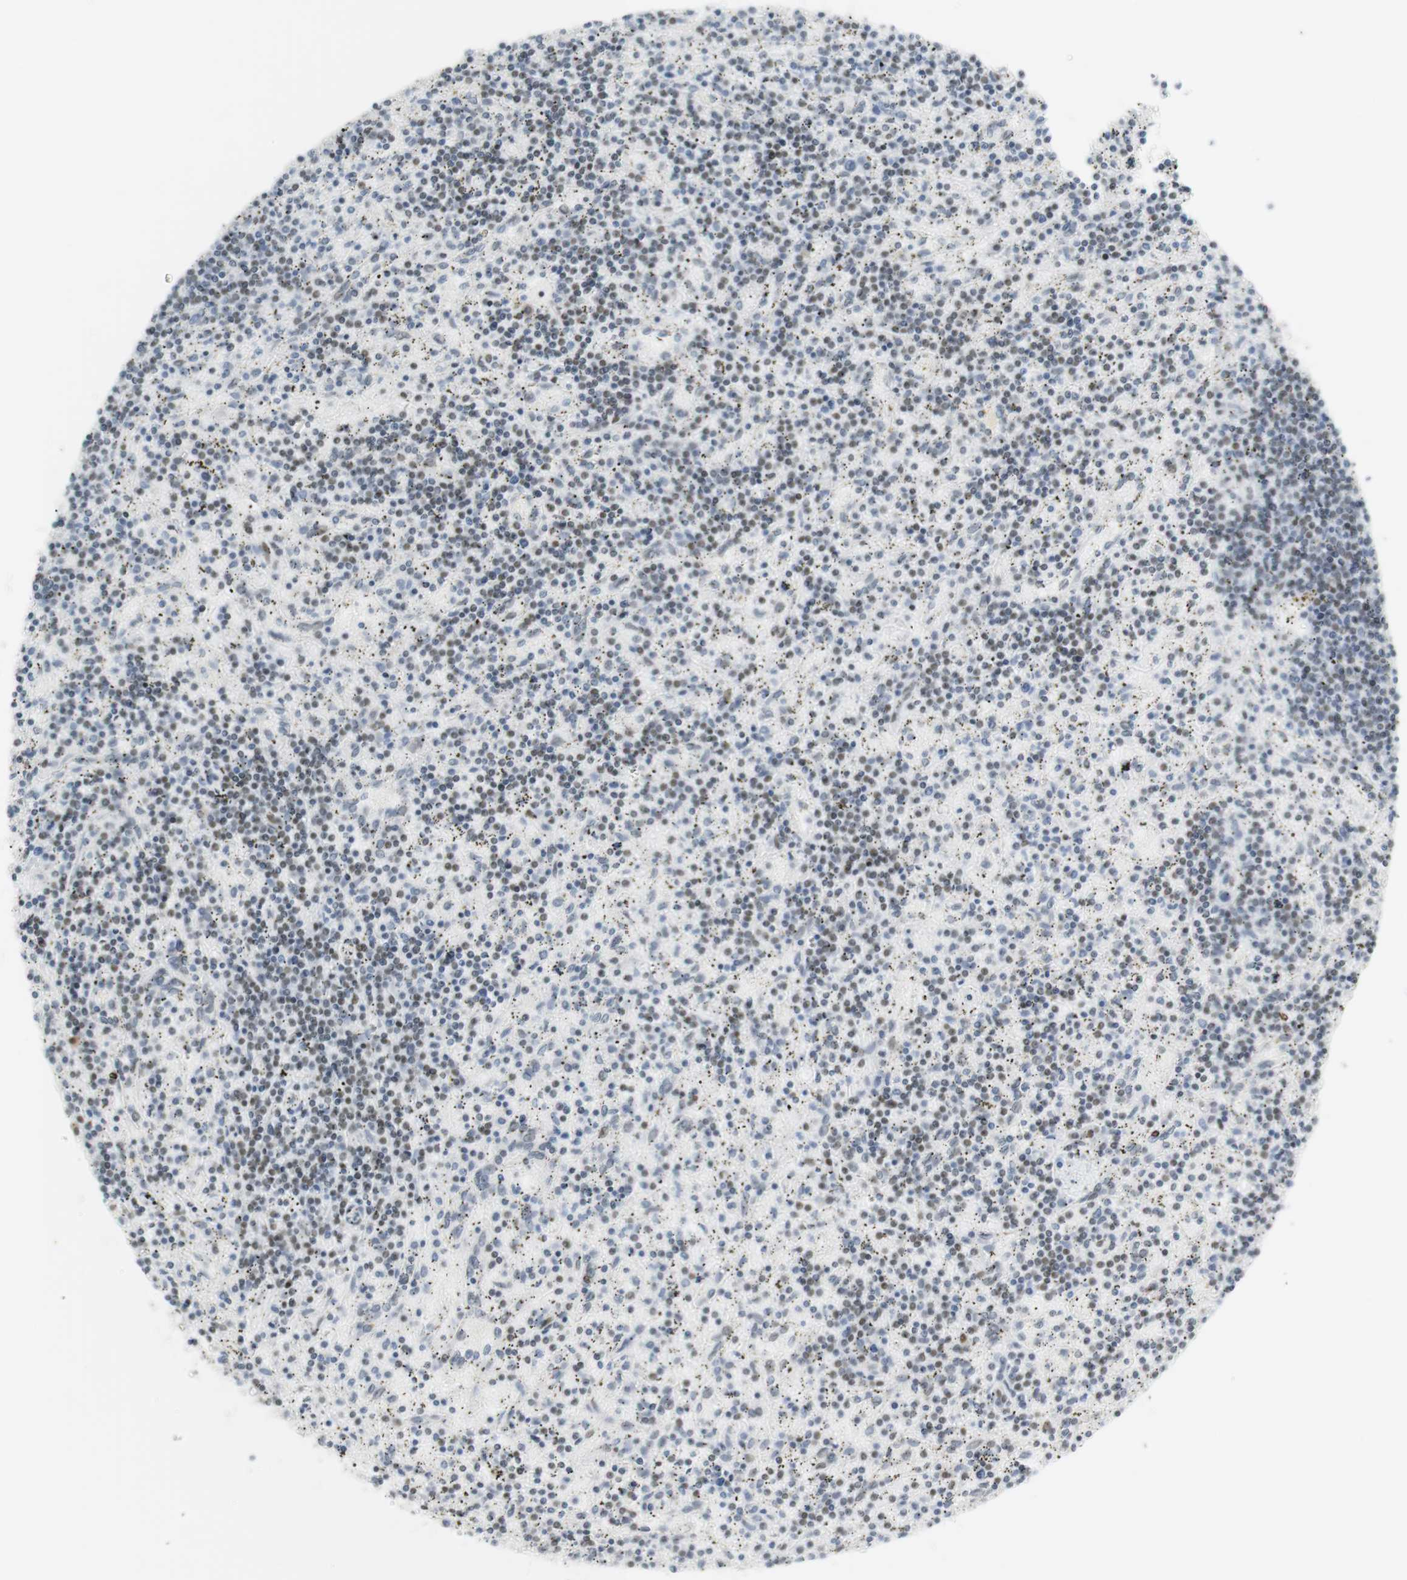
{"staining": {"intensity": "weak", "quantity": "25%-75%", "location": "nuclear"}, "tissue": "lymphoma", "cell_type": "Tumor cells", "image_type": "cancer", "snomed": [{"axis": "morphology", "description": "Malignant lymphoma, non-Hodgkin's type, Low grade"}, {"axis": "topography", "description": "Spleen"}], "caption": "Human lymphoma stained with a brown dye demonstrates weak nuclear positive expression in approximately 25%-75% of tumor cells.", "gene": "BMI1", "patient": {"sex": "male", "age": 76}}